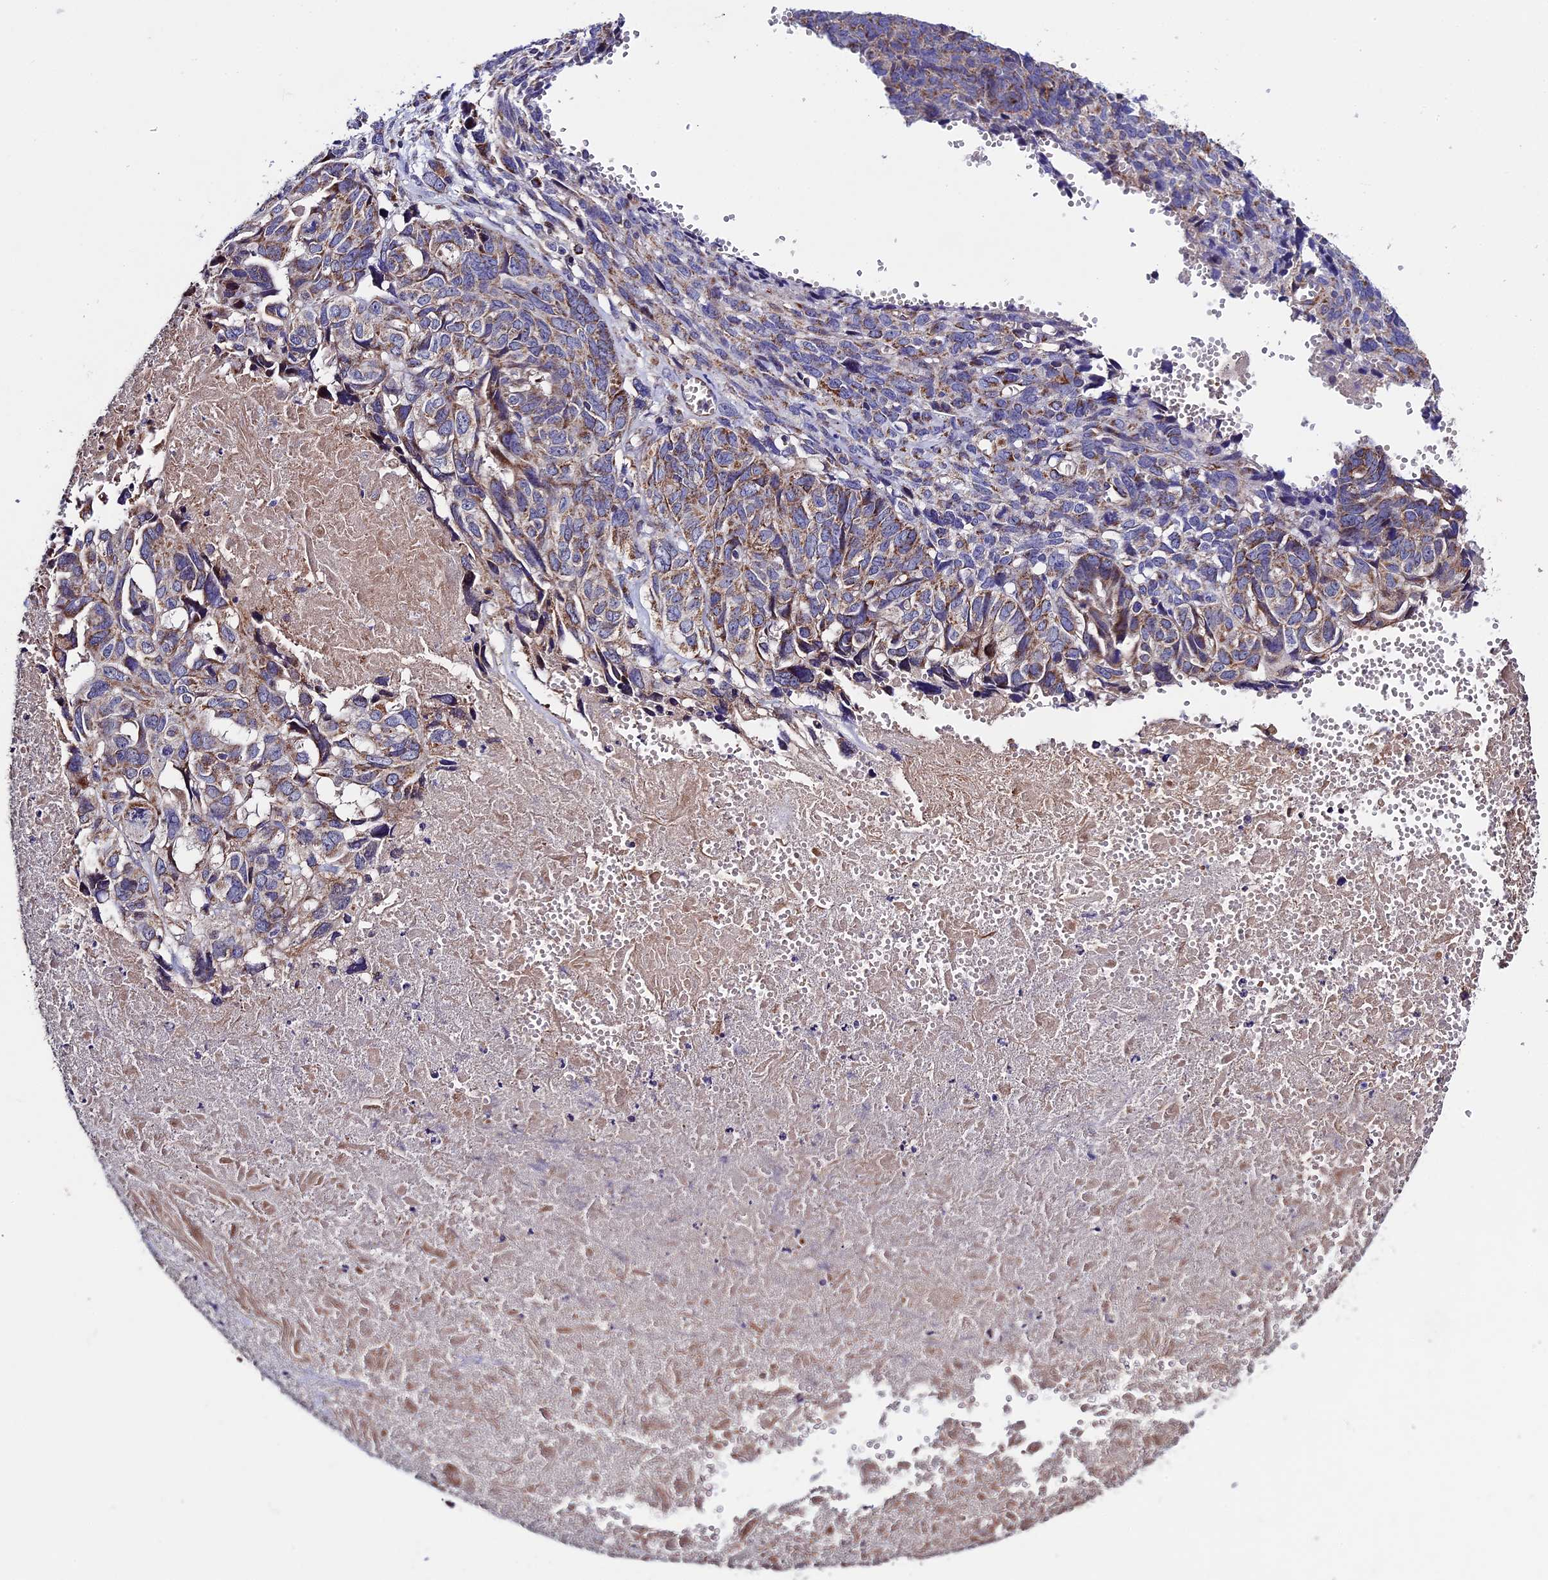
{"staining": {"intensity": "moderate", "quantity": "<25%", "location": "cytoplasmic/membranous"}, "tissue": "ovarian cancer", "cell_type": "Tumor cells", "image_type": "cancer", "snomed": [{"axis": "morphology", "description": "Cystadenocarcinoma, serous, NOS"}, {"axis": "topography", "description": "Ovary"}], "caption": "Immunohistochemical staining of serous cystadenocarcinoma (ovarian) reveals low levels of moderate cytoplasmic/membranous protein positivity in approximately <25% of tumor cells. Nuclei are stained in blue.", "gene": "RNF17", "patient": {"sex": "female", "age": 79}}